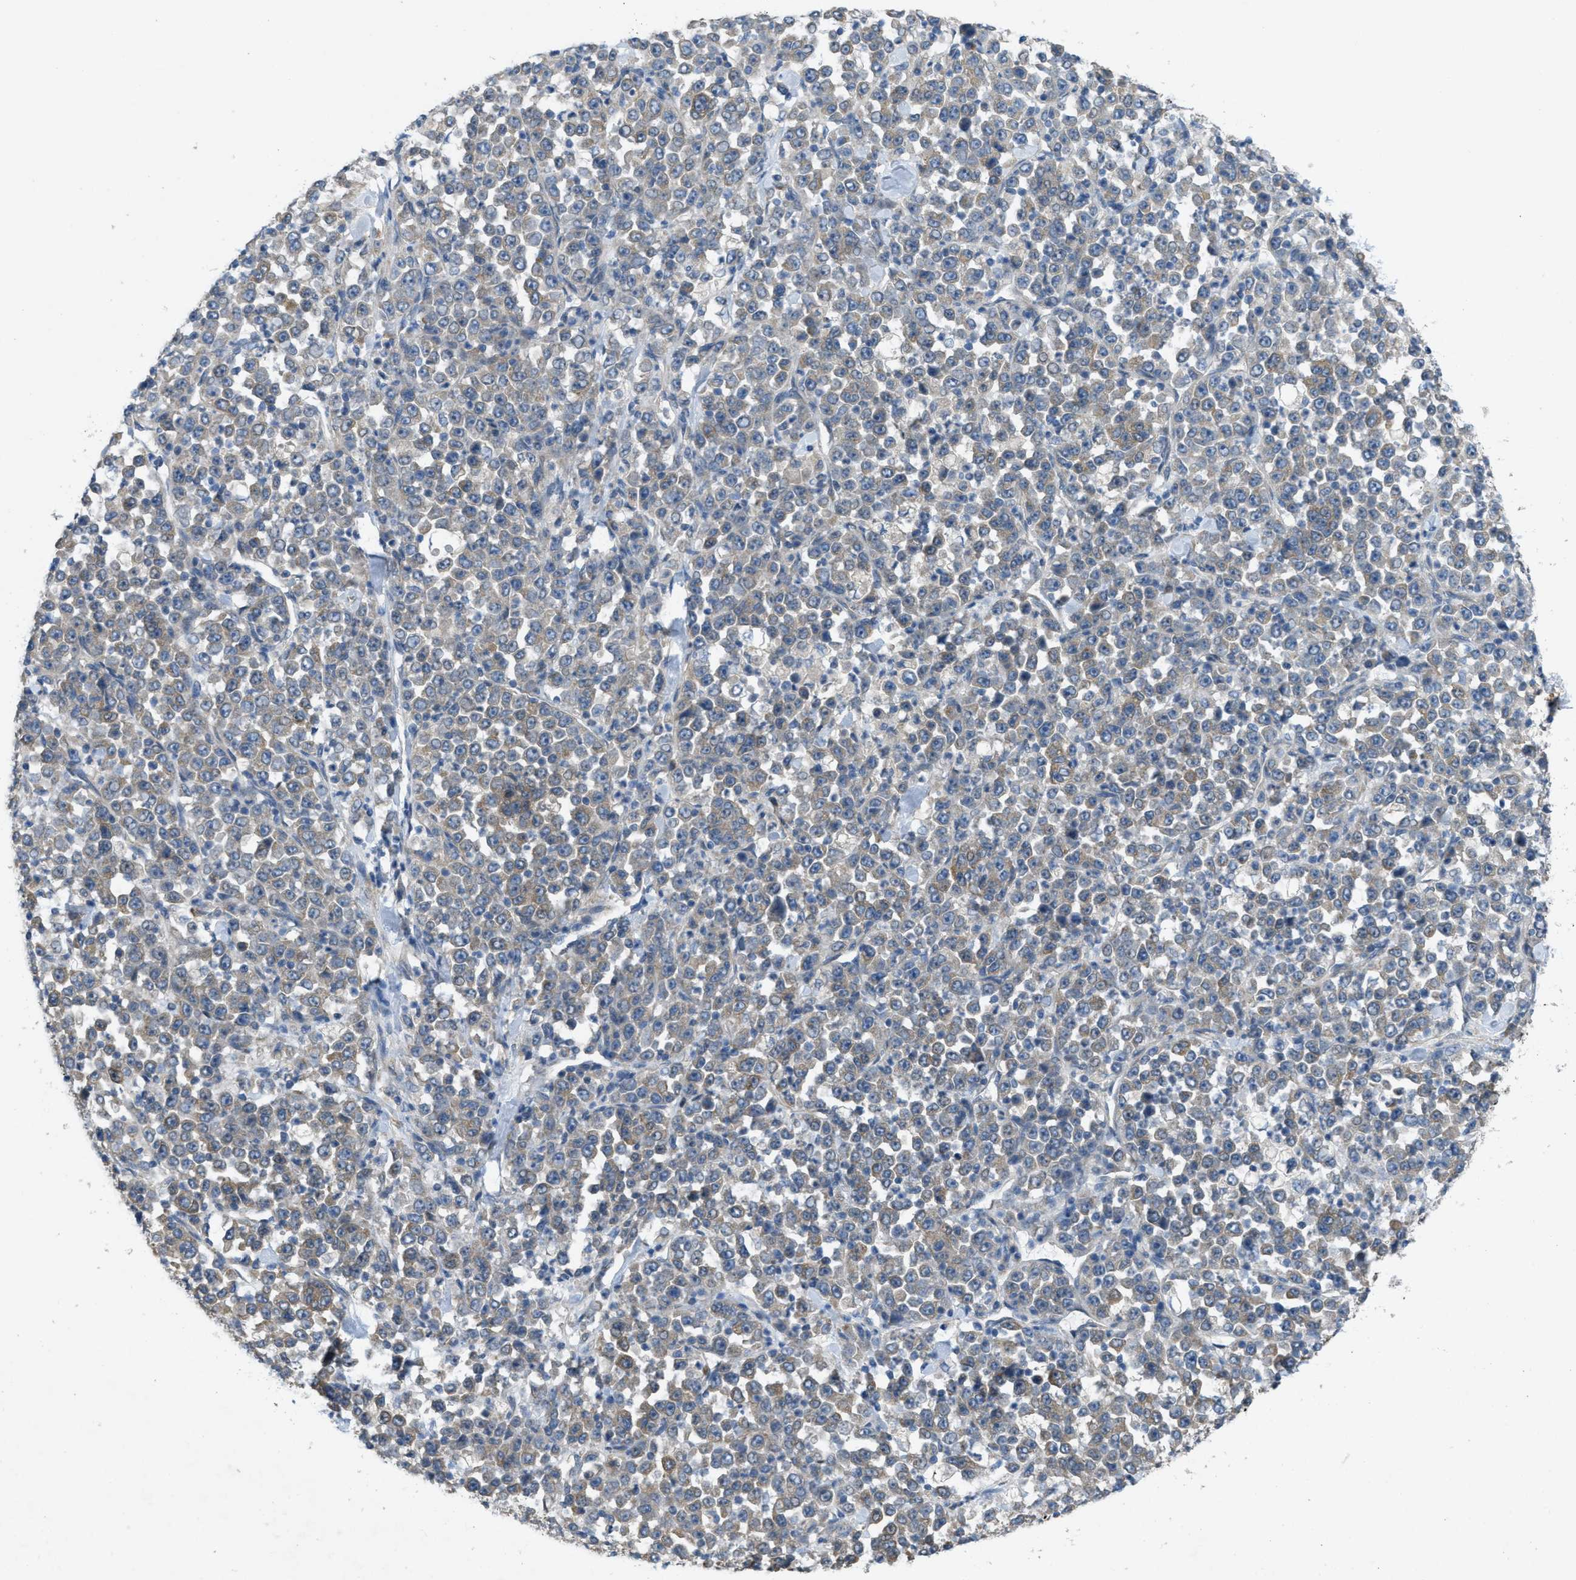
{"staining": {"intensity": "negative", "quantity": "none", "location": "none"}, "tissue": "stomach cancer", "cell_type": "Tumor cells", "image_type": "cancer", "snomed": [{"axis": "morphology", "description": "Normal tissue, NOS"}, {"axis": "morphology", "description": "Adenocarcinoma, NOS"}, {"axis": "topography", "description": "Stomach, upper"}, {"axis": "topography", "description": "Stomach"}], "caption": "This is an immunohistochemistry micrograph of stomach adenocarcinoma. There is no staining in tumor cells.", "gene": "IFNLR1", "patient": {"sex": "male", "age": 59}}